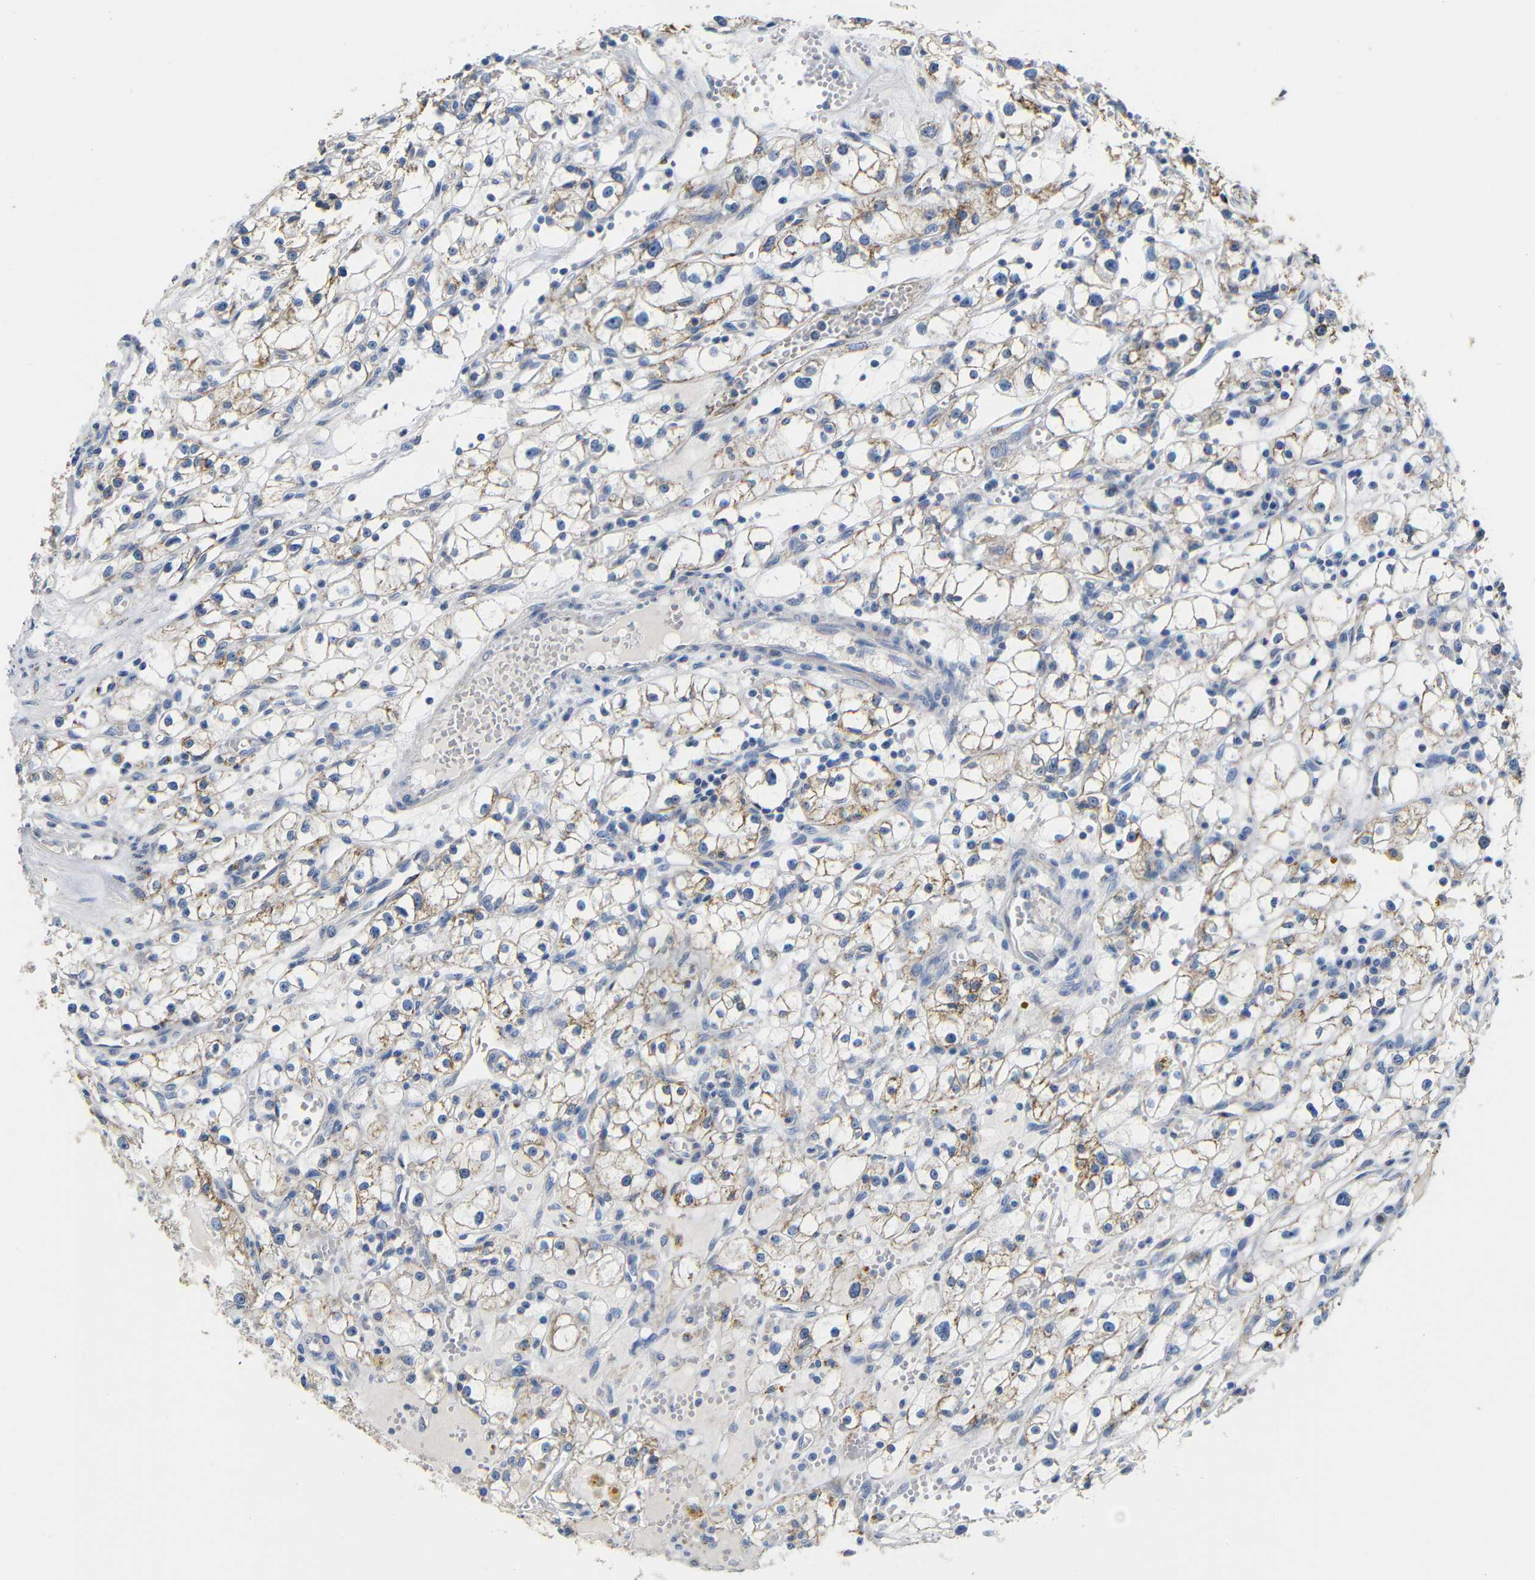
{"staining": {"intensity": "moderate", "quantity": "25%-75%", "location": "cytoplasmic/membranous"}, "tissue": "renal cancer", "cell_type": "Tumor cells", "image_type": "cancer", "snomed": [{"axis": "morphology", "description": "Adenocarcinoma, NOS"}, {"axis": "topography", "description": "Kidney"}], "caption": "Tumor cells display medium levels of moderate cytoplasmic/membranous staining in approximately 25%-75% of cells in human renal cancer. Nuclei are stained in blue.", "gene": "MAOA", "patient": {"sex": "male", "age": 56}}